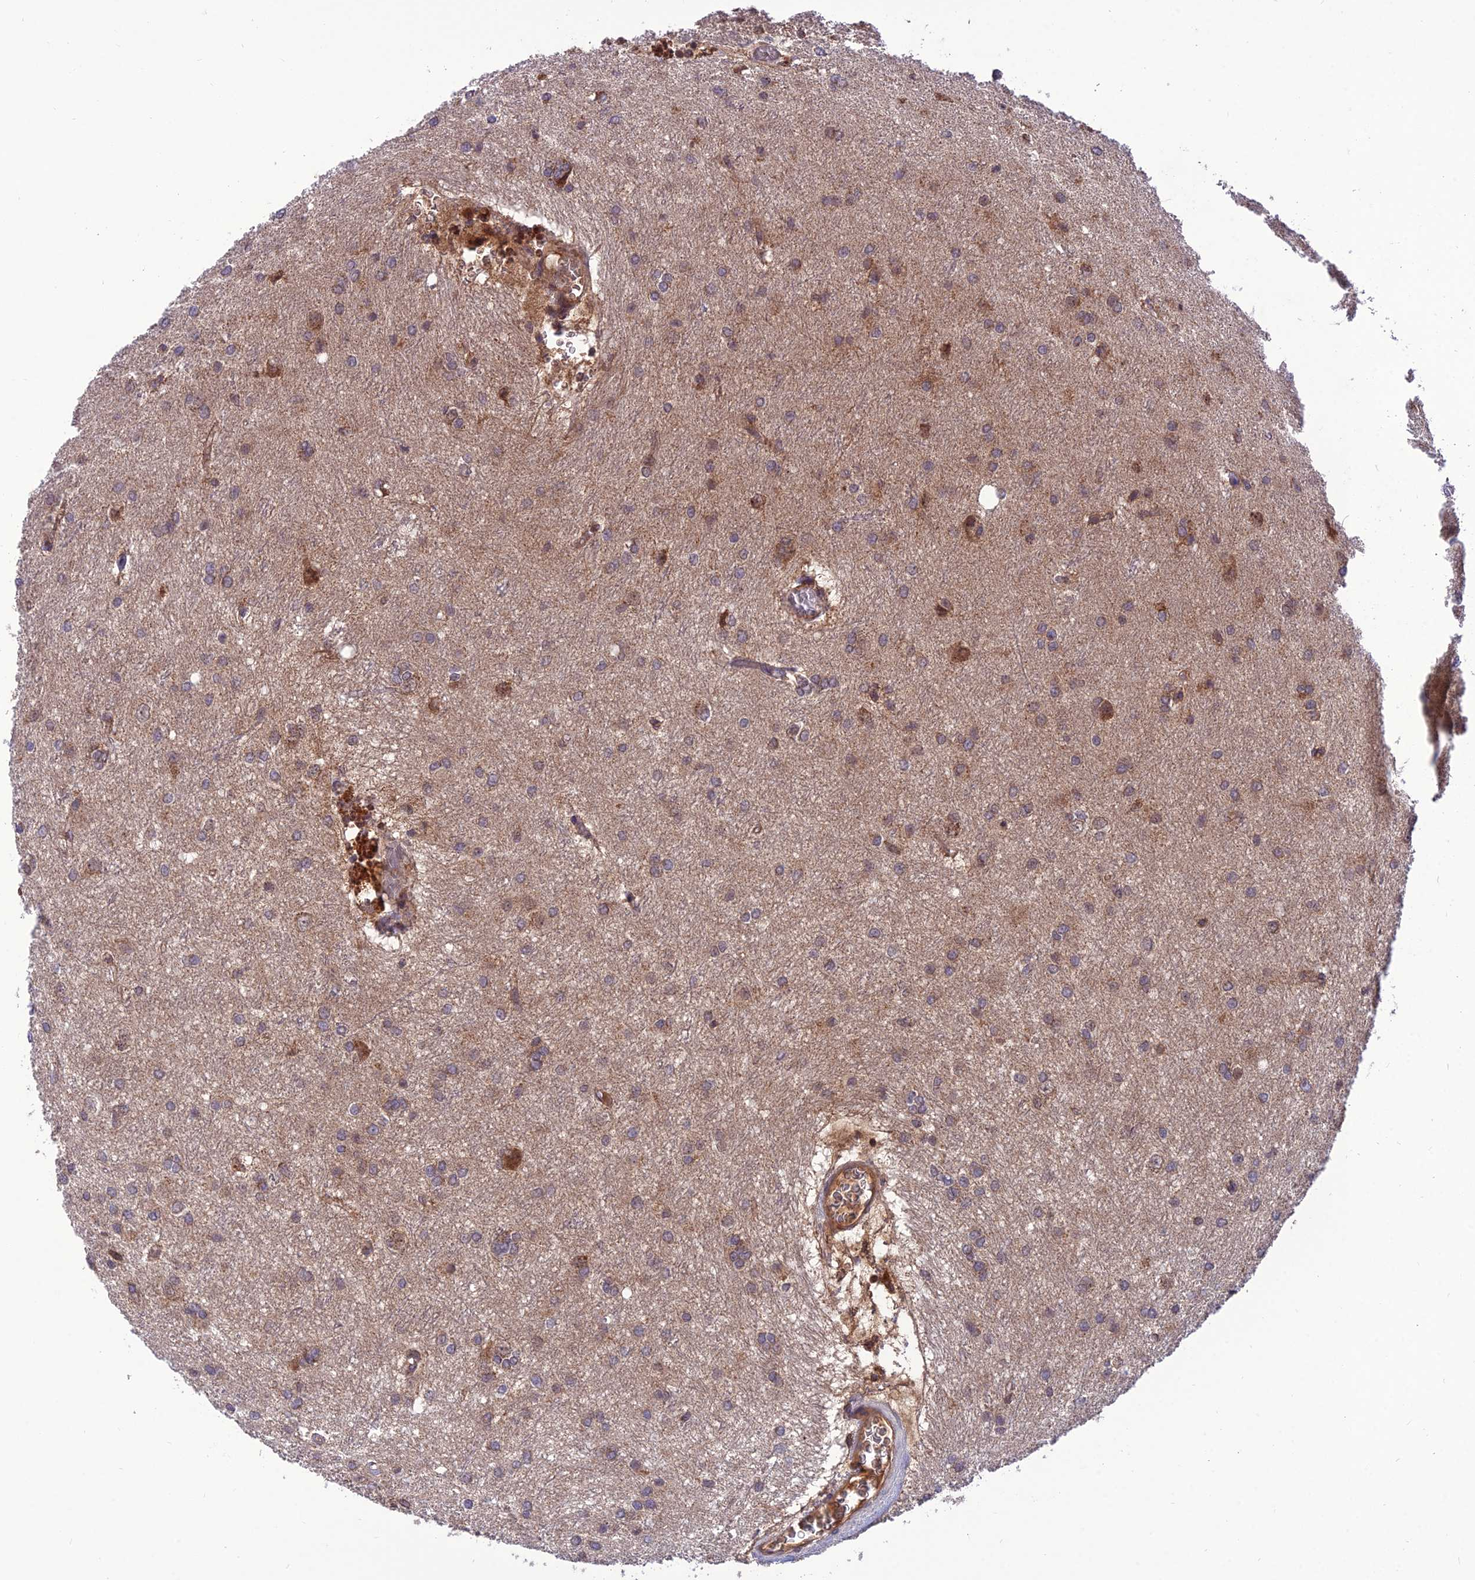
{"staining": {"intensity": "weak", "quantity": ">75%", "location": "cytoplasmic/membranous"}, "tissue": "glioma", "cell_type": "Tumor cells", "image_type": "cancer", "snomed": [{"axis": "morphology", "description": "Glioma, malignant, High grade"}, {"axis": "topography", "description": "Brain"}], "caption": "DAB (3,3'-diaminobenzidine) immunohistochemical staining of human glioma exhibits weak cytoplasmic/membranous protein staining in approximately >75% of tumor cells.", "gene": "NDUFC1", "patient": {"sex": "female", "age": 50}}